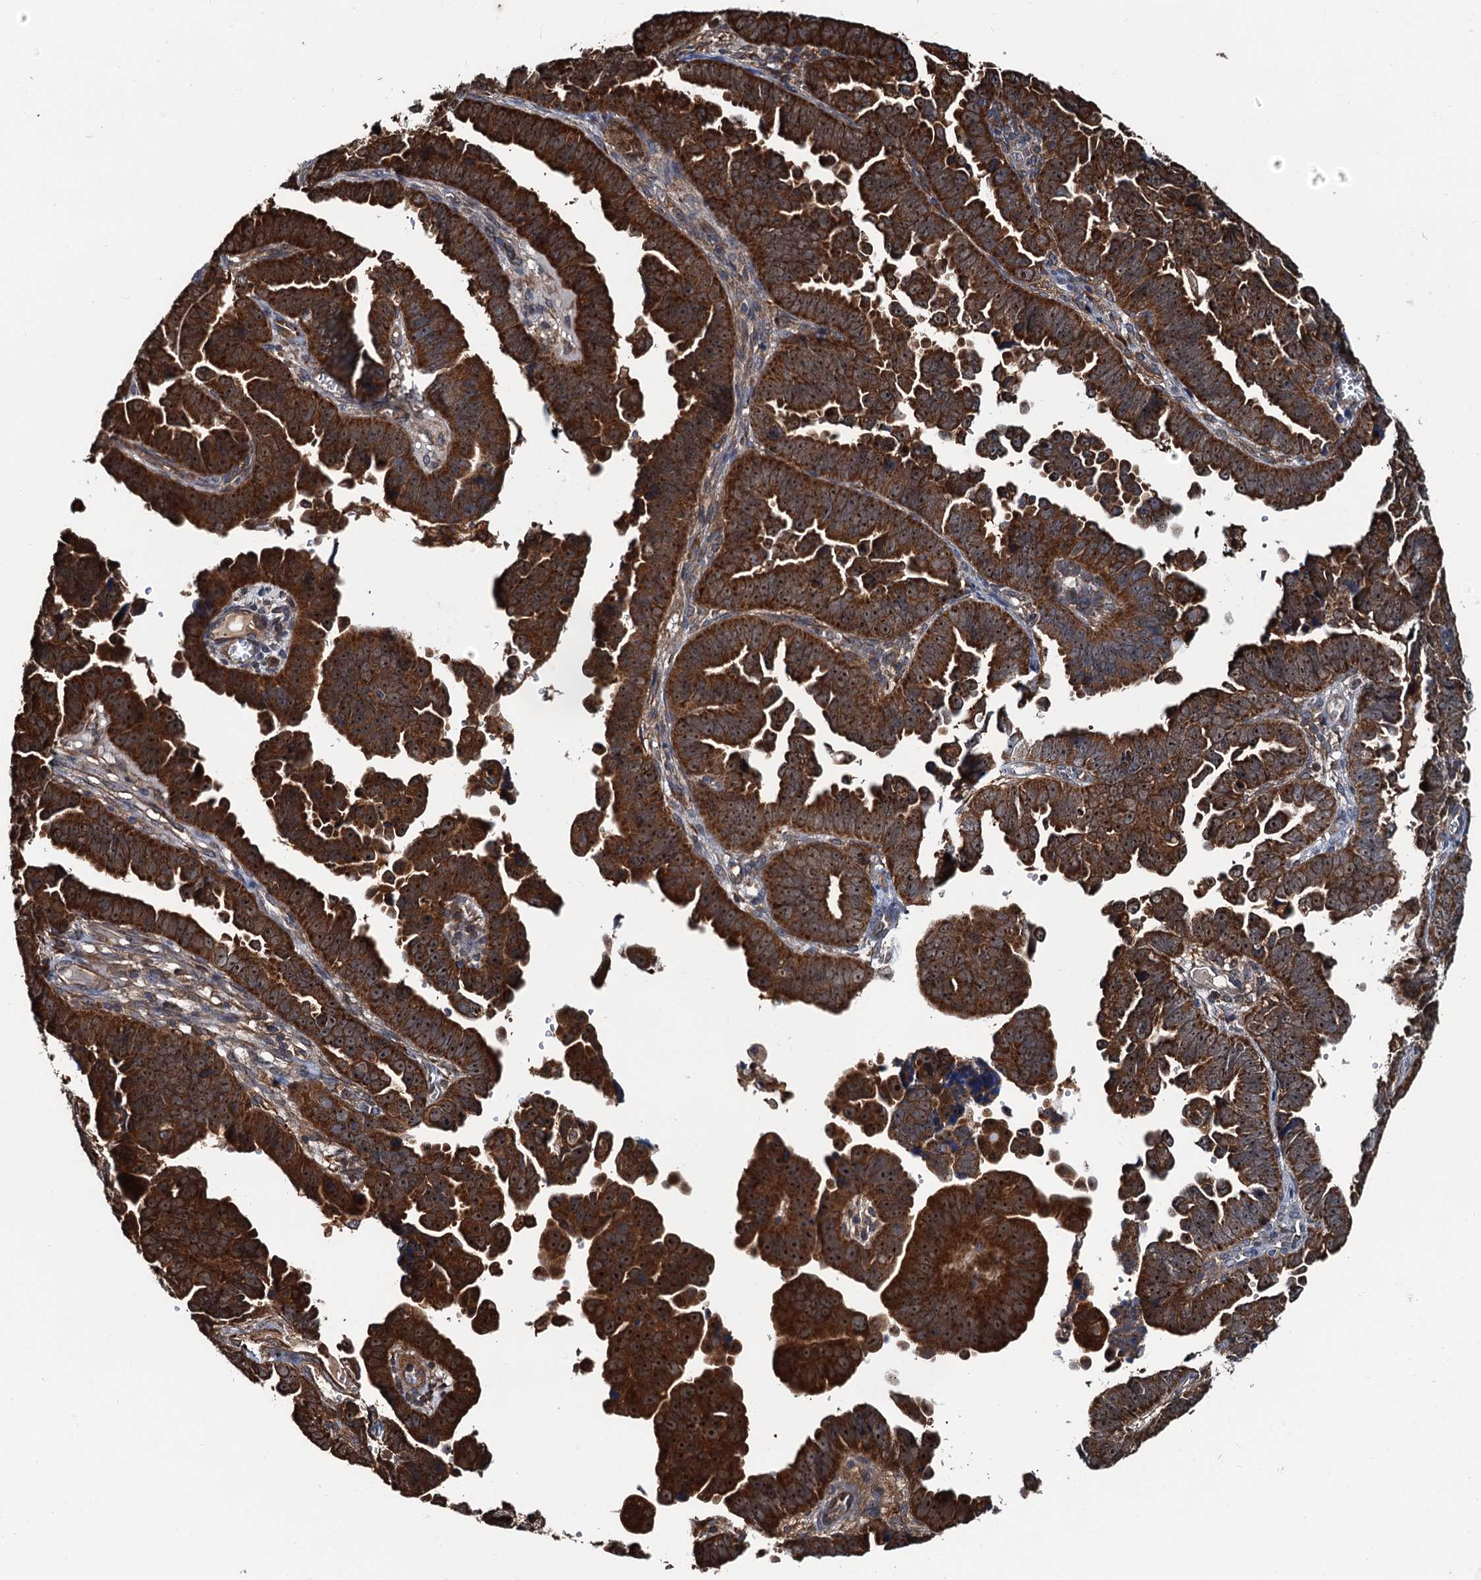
{"staining": {"intensity": "strong", "quantity": ">75%", "location": "cytoplasmic/membranous"}, "tissue": "endometrial cancer", "cell_type": "Tumor cells", "image_type": "cancer", "snomed": [{"axis": "morphology", "description": "Adenocarcinoma, NOS"}, {"axis": "topography", "description": "Endometrium"}], "caption": "Adenocarcinoma (endometrial) stained with a brown dye reveals strong cytoplasmic/membranous positive expression in about >75% of tumor cells.", "gene": "USP6NL", "patient": {"sex": "female", "age": 75}}